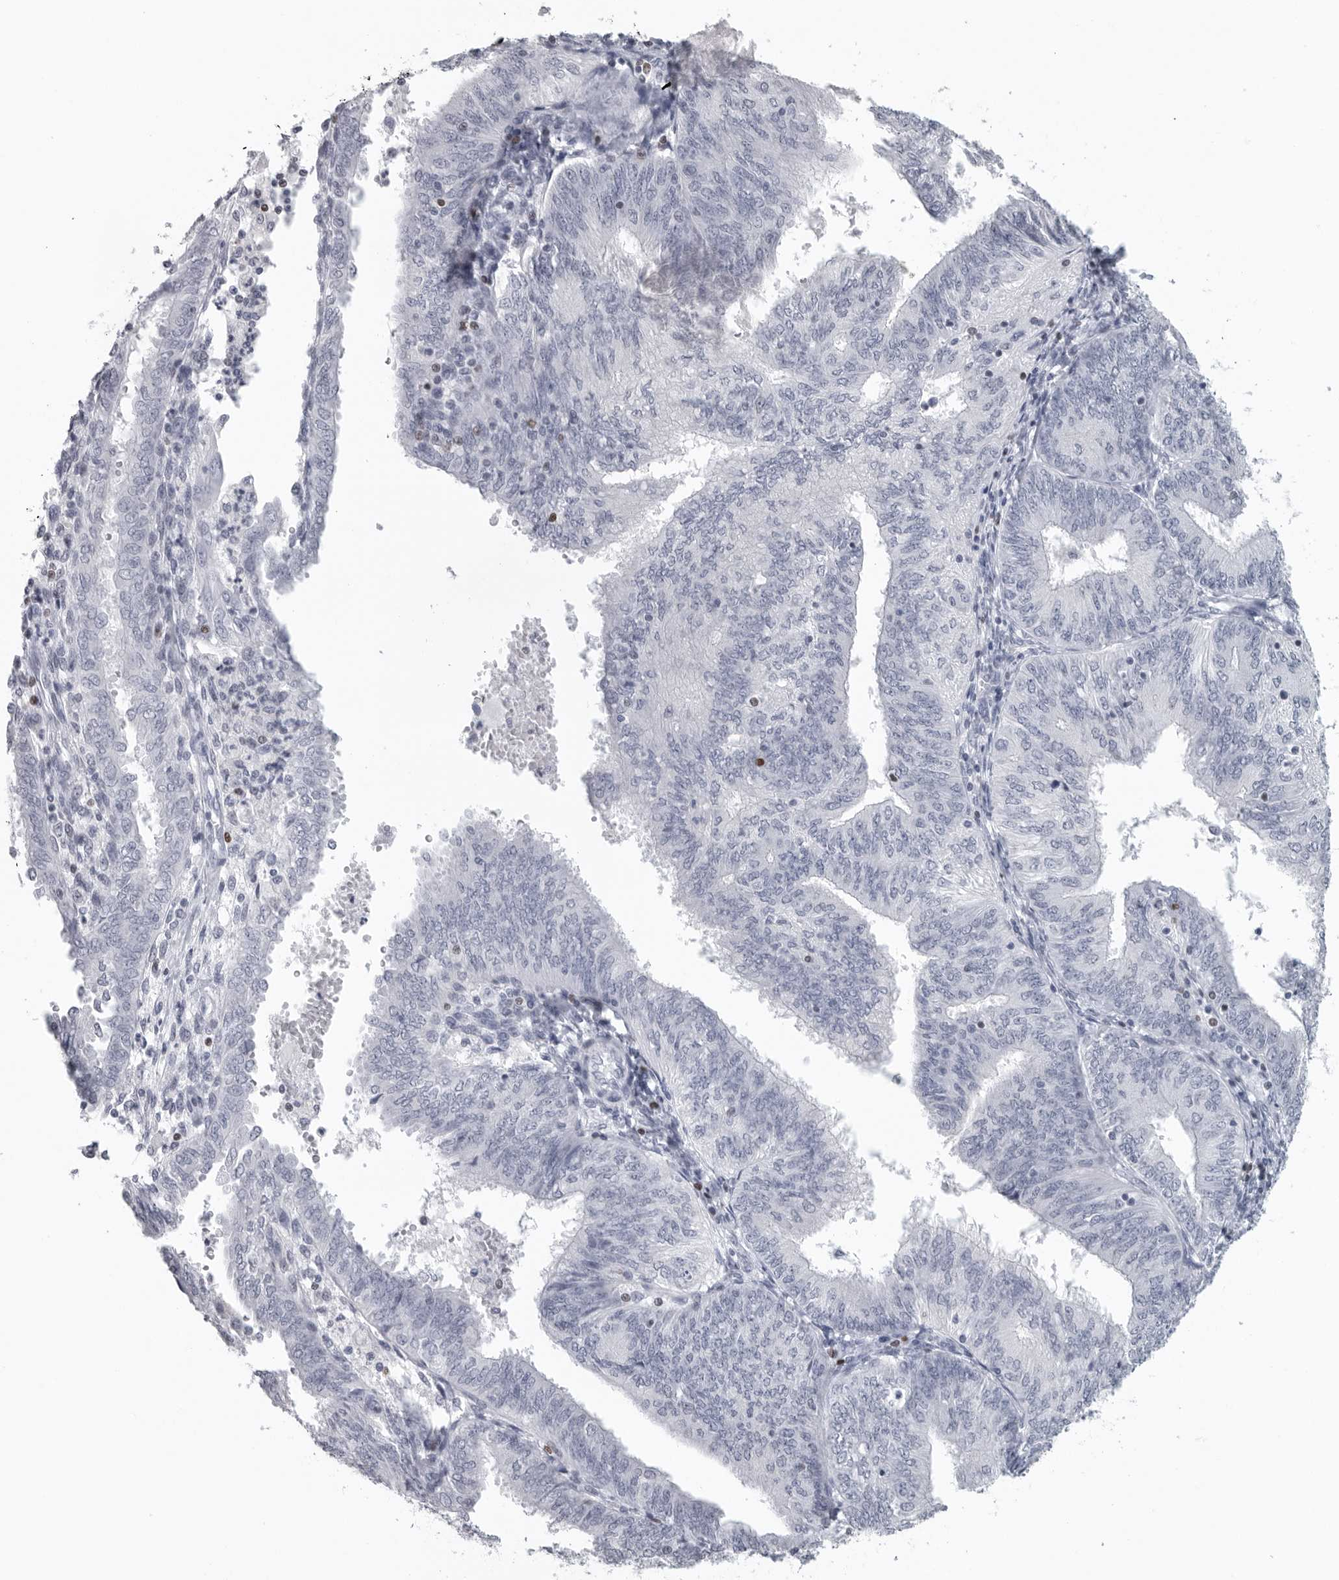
{"staining": {"intensity": "negative", "quantity": "none", "location": "none"}, "tissue": "endometrial cancer", "cell_type": "Tumor cells", "image_type": "cancer", "snomed": [{"axis": "morphology", "description": "Adenocarcinoma, NOS"}, {"axis": "topography", "description": "Endometrium"}], "caption": "IHC image of endometrial adenocarcinoma stained for a protein (brown), which demonstrates no staining in tumor cells.", "gene": "SATB2", "patient": {"sex": "female", "age": 58}}